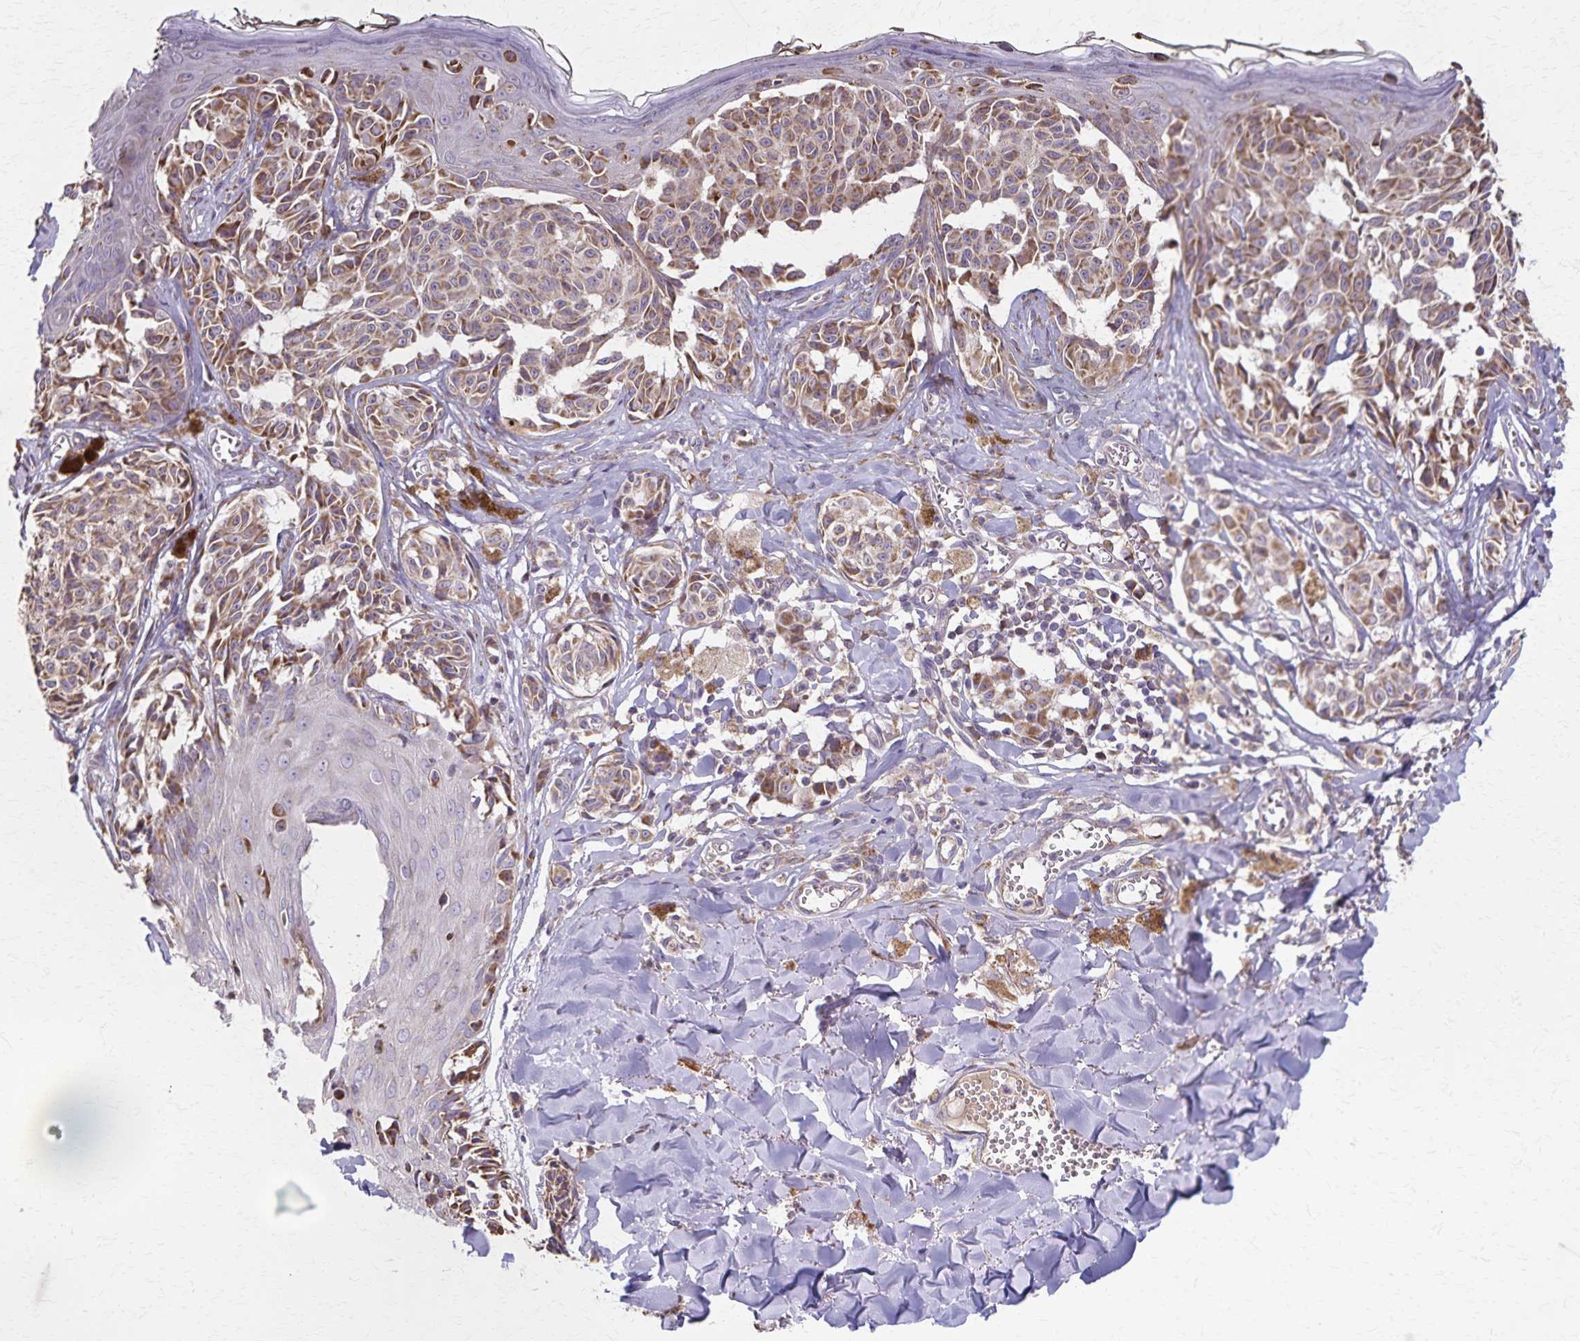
{"staining": {"intensity": "moderate", "quantity": ">75%", "location": "cytoplasmic/membranous"}, "tissue": "melanoma", "cell_type": "Tumor cells", "image_type": "cancer", "snomed": [{"axis": "morphology", "description": "Malignant melanoma, NOS"}, {"axis": "topography", "description": "Skin"}], "caption": "Moderate cytoplasmic/membranous protein expression is identified in about >75% of tumor cells in melanoma.", "gene": "RNF10", "patient": {"sex": "female", "age": 43}}